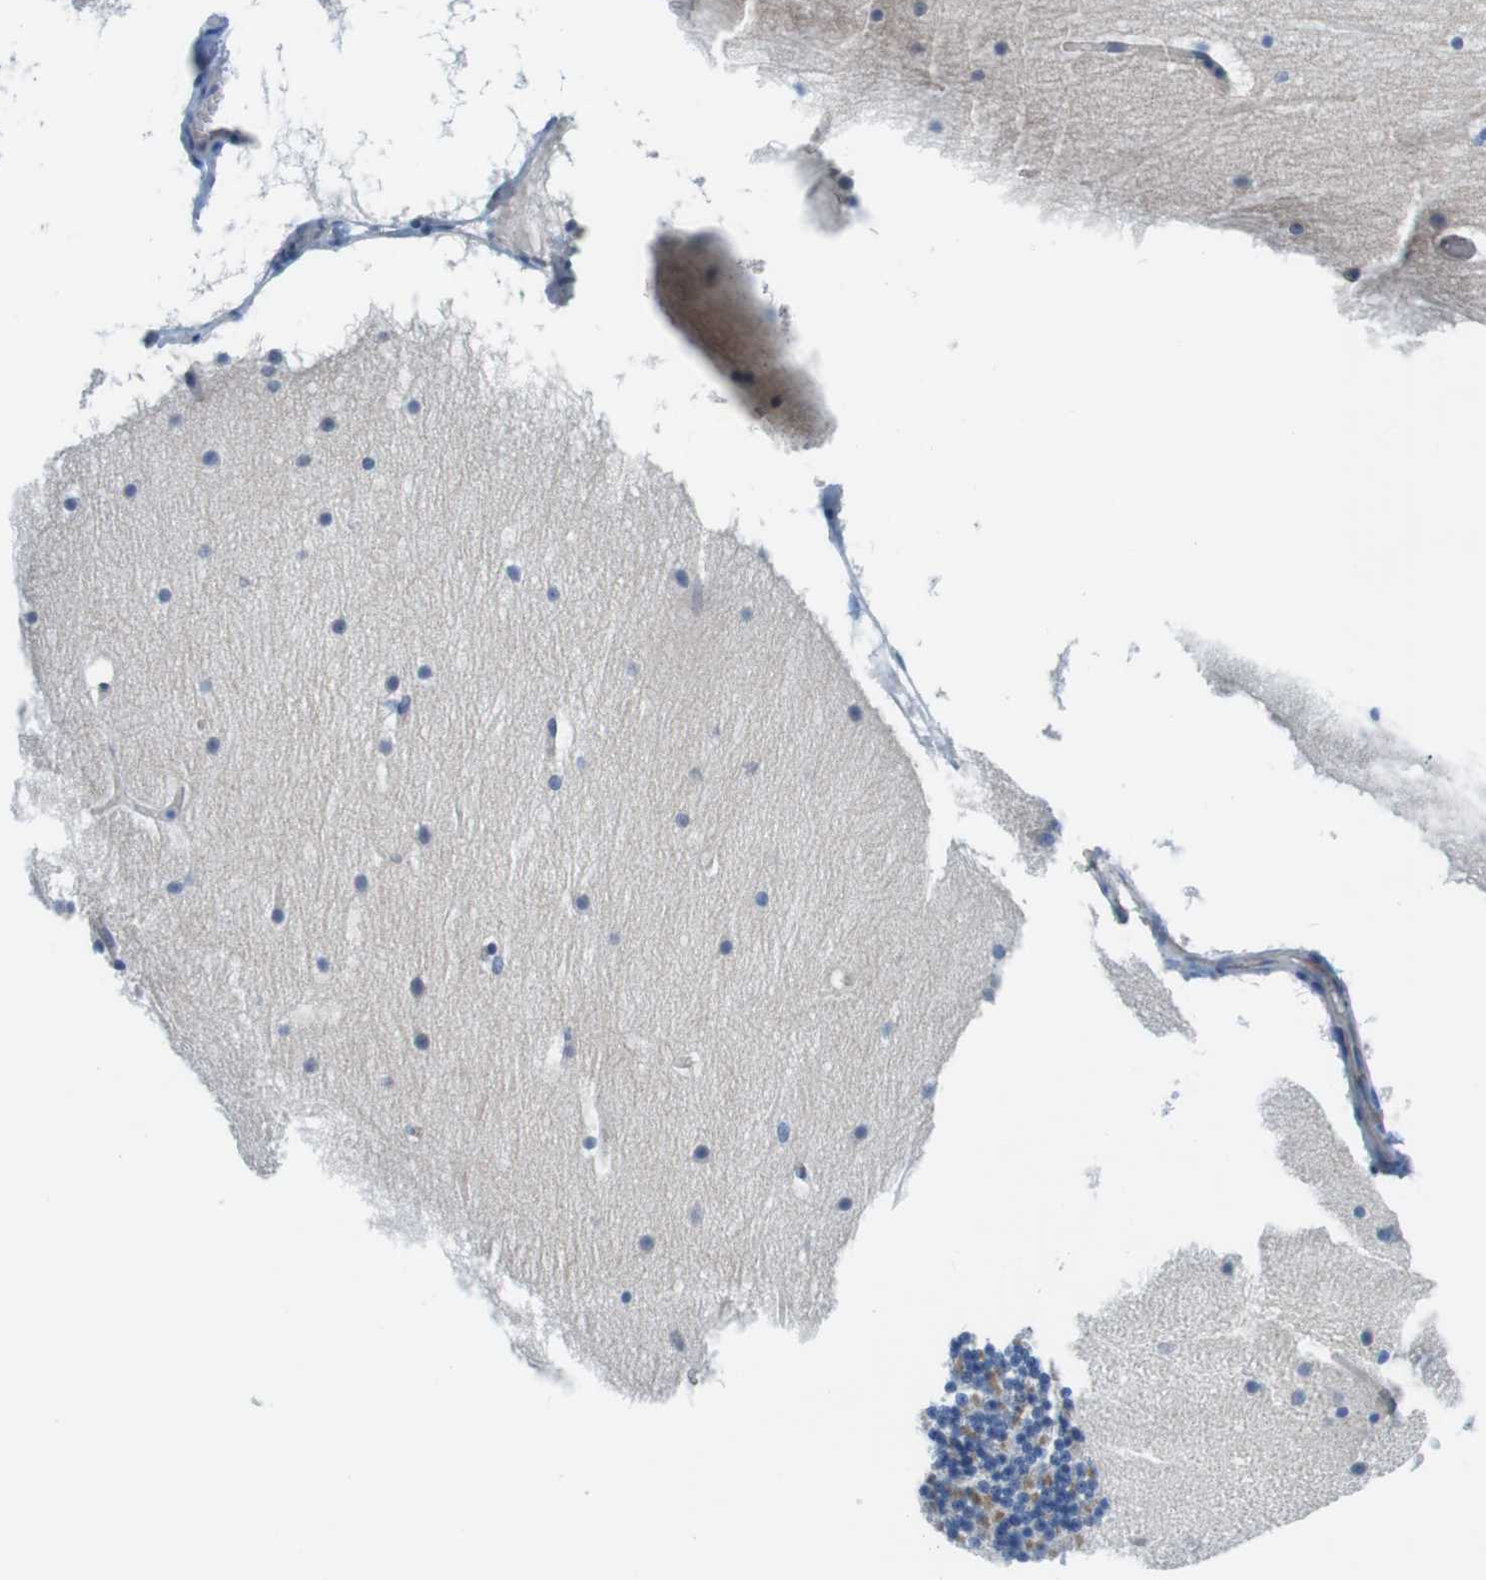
{"staining": {"intensity": "weak", "quantity": "25%-75%", "location": "cytoplasmic/membranous"}, "tissue": "cerebellum", "cell_type": "Cells in granular layer", "image_type": "normal", "snomed": [{"axis": "morphology", "description": "Normal tissue, NOS"}, {"axis": "topography", "description": "Cerebellum"}], "caption": "IHC micrograph of benign cerebellum: cerebellum stained using immunohistochemistry exhibits low levels of weak protein expression localized specifically in the cytoplasmic/membranous of cells in granular layer, appearing as a cytoplasmic/membranous brown color.", "gene": "SLC6A6", "patient": {"sex": "male", "age": 45}}